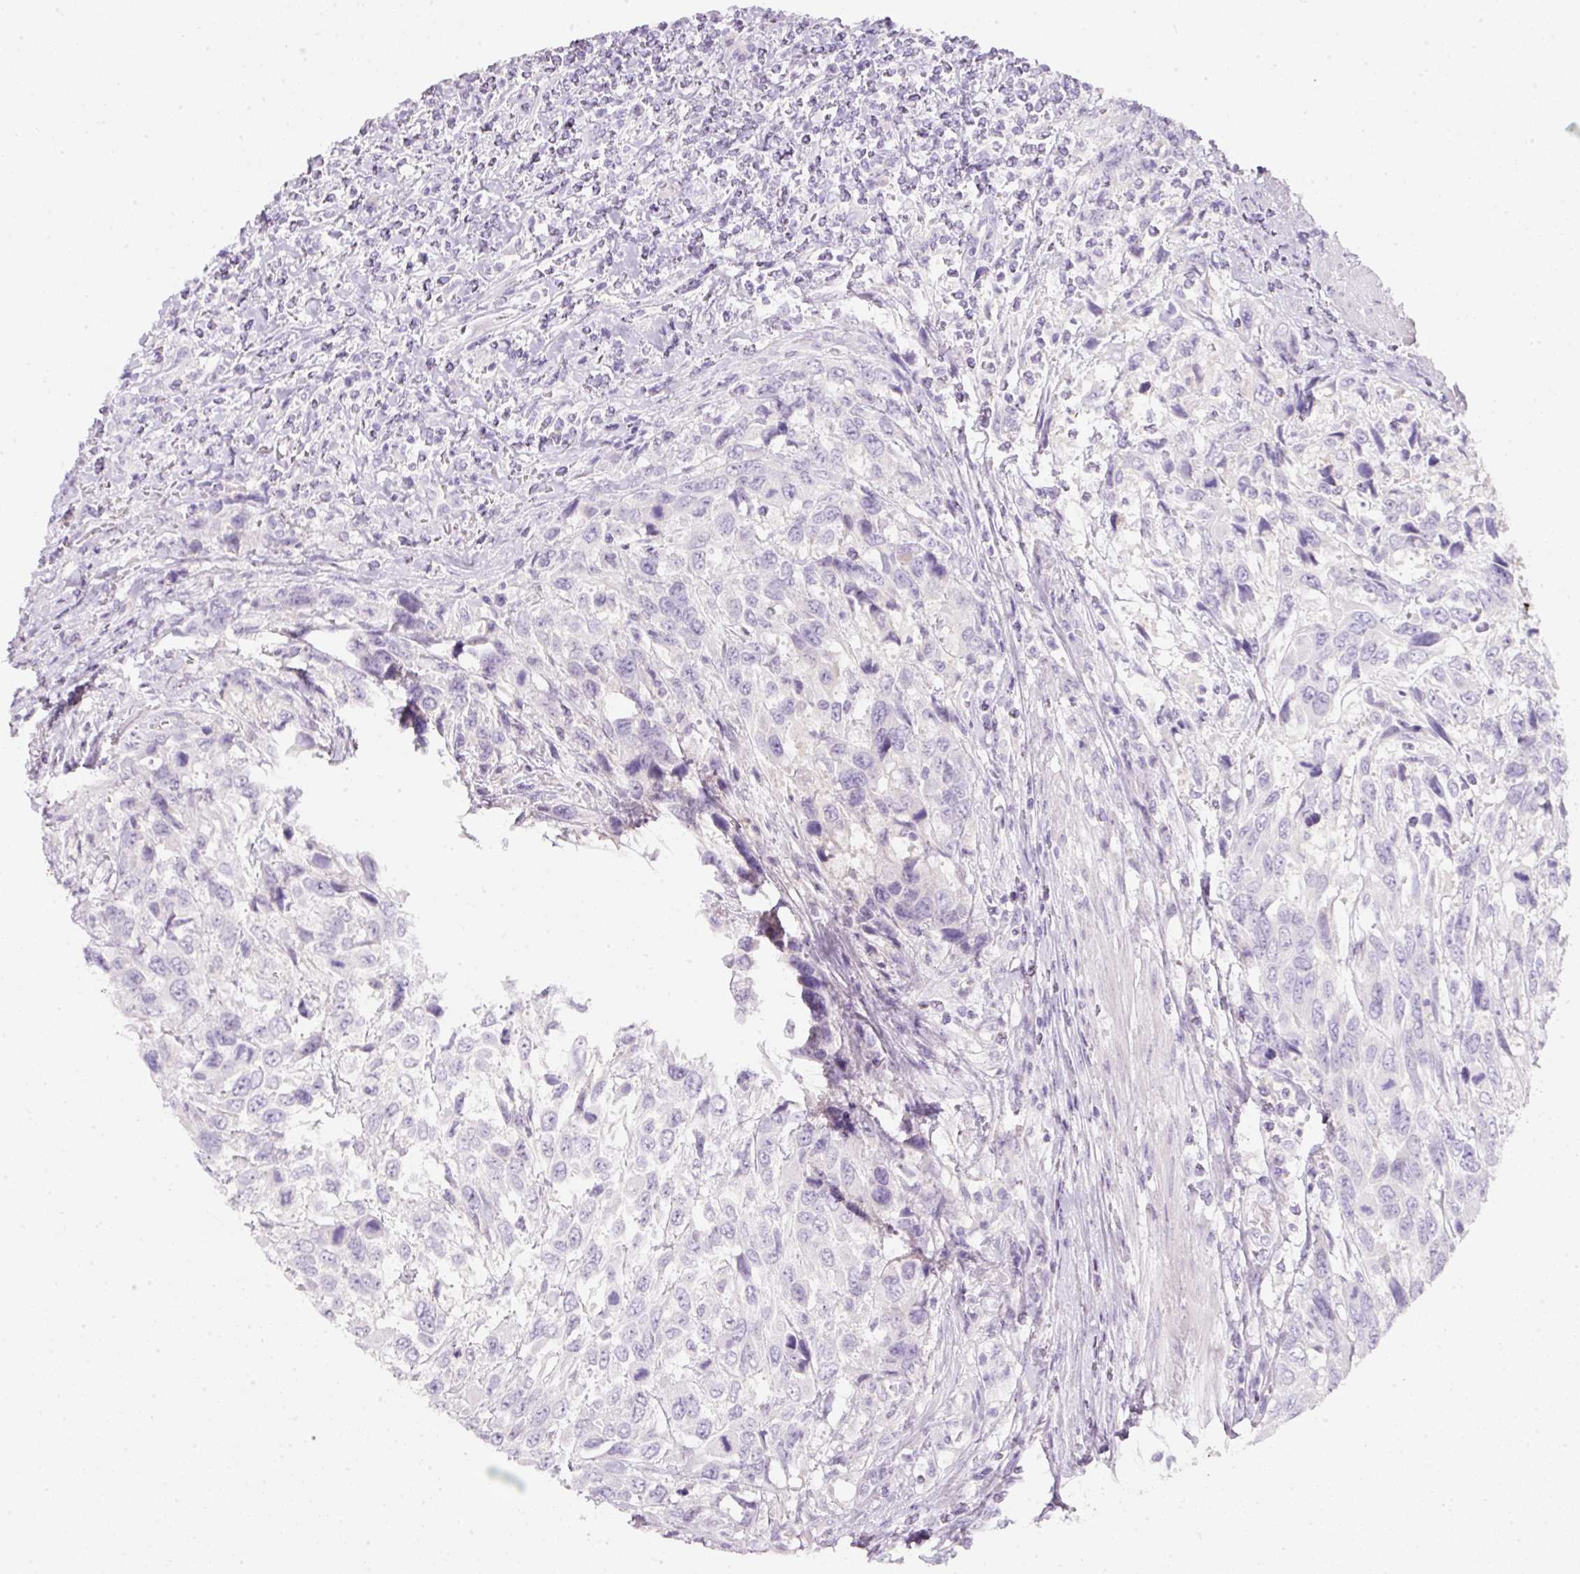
{"staining": {"intensity": "negative", "quantity": "none", "location": "none"}, "tissue": "urothelial cancer", "cell_type": "Tumor cells", "image_type": "cancer", "snomed": [{"axis": "morphology", "description": "Urothelial carcinoma, High grade"}, {"axis": "topography", "description": "Urinary bladder"}], "caption": "IHC image of neoplastic tissue: urothelial cancer stained with DAB (3,3'-diaminobenzidine) reveals no significant protein positivity in tumor cells. (Stains: DAB (3,3'-diaminobenzidine) immunohistochemistry with hematoxylin counter stain, Microscopy: brightfield microscopy at high magnification).", "gene": "SLC2A2", "patient": {"sex": "female", "age": 70}}